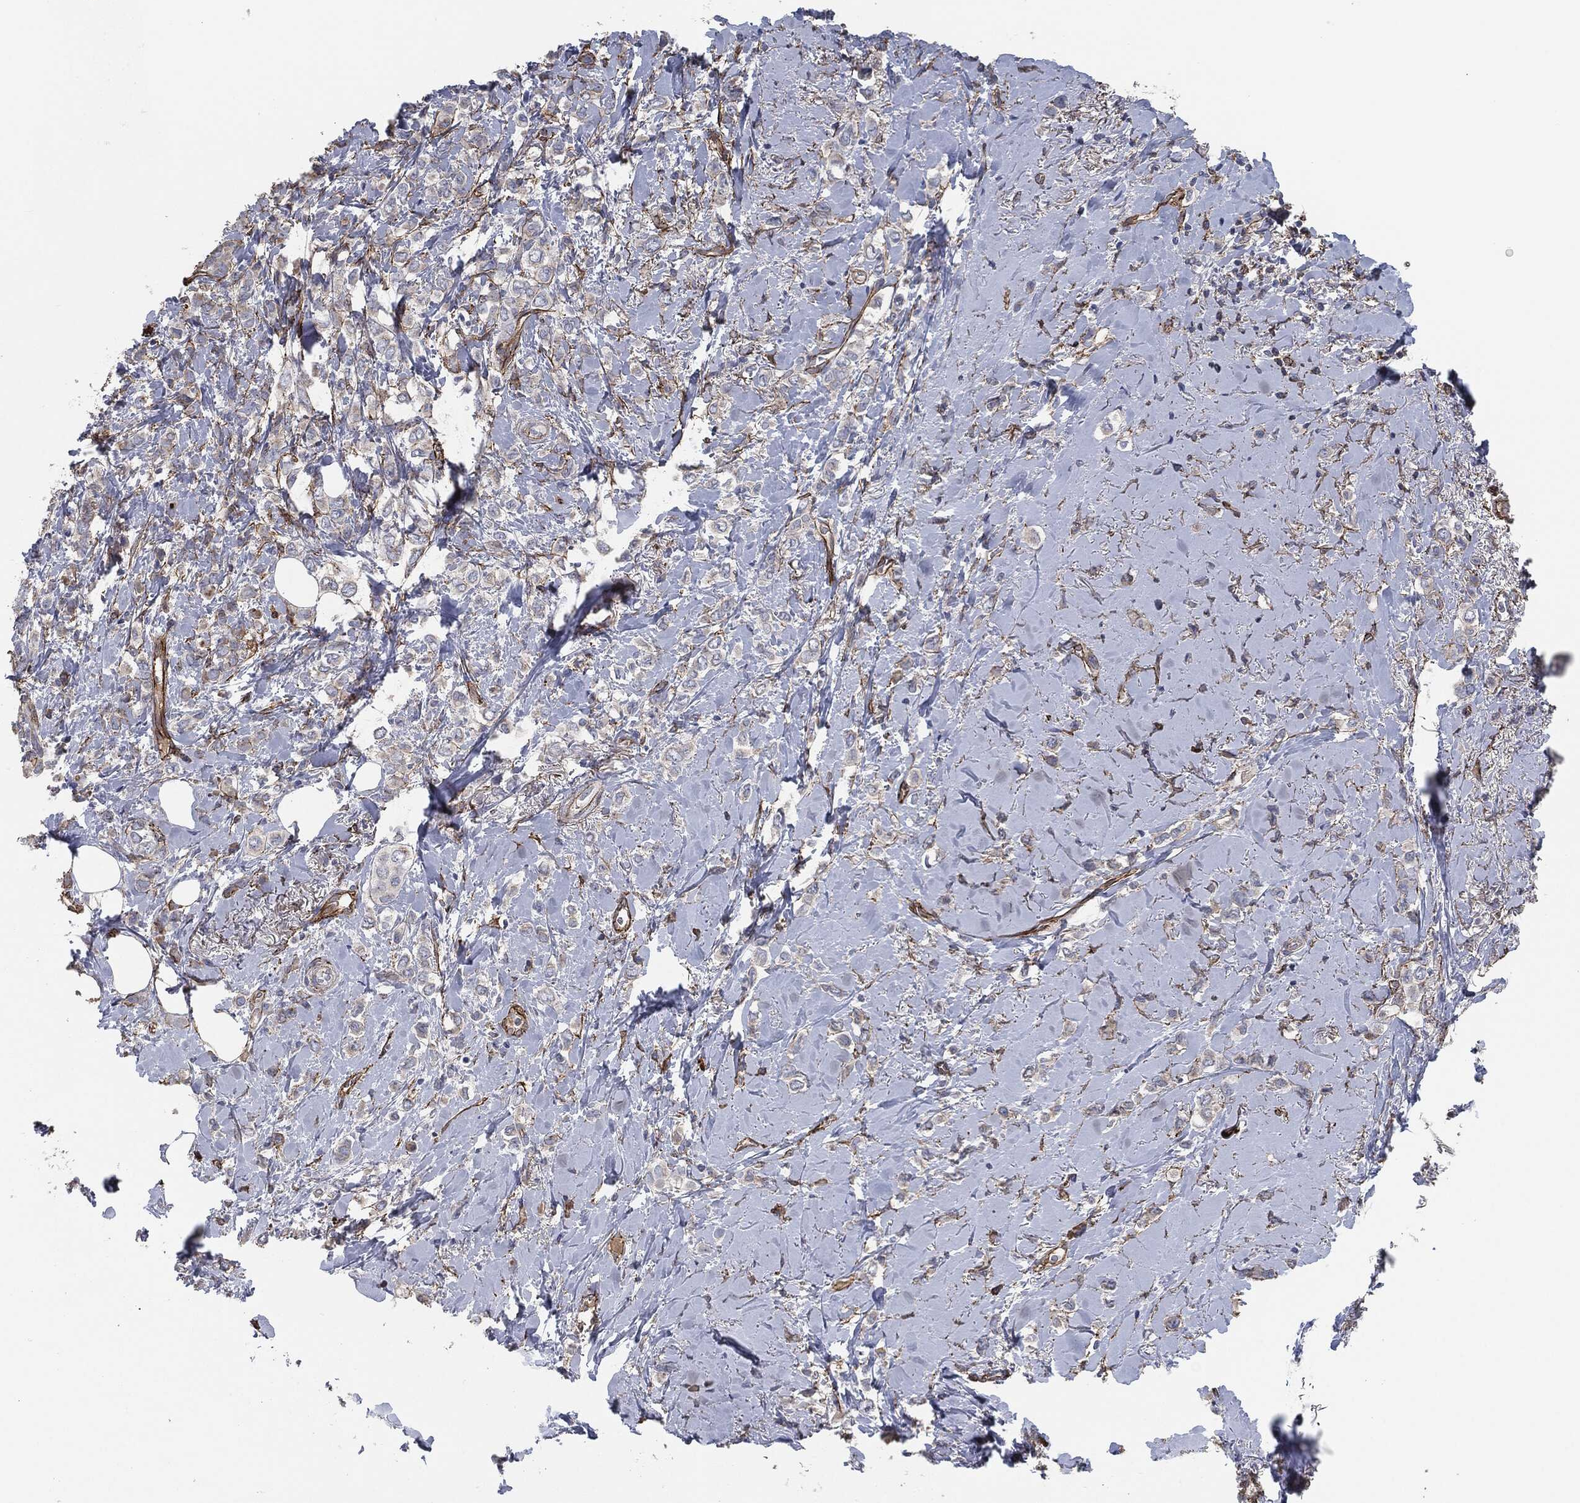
{"staining": {"intensity": "negative", "quantity": "none", "location": "none"}, "tissue": "breast cancer", "cell_type": "Tumor cells", "image_type": "cancer", "snomed": [{"axis": "morphology", "description": "Lobular carcinoma"}, {"axis": "topography", "description": "Breast"}], "caption": "A photomicrograph of human breast lobular carcinoma is negative for staining in tumor cells.", "gene": "SVIL", "patient": {"sex": "female", "age": 66}}